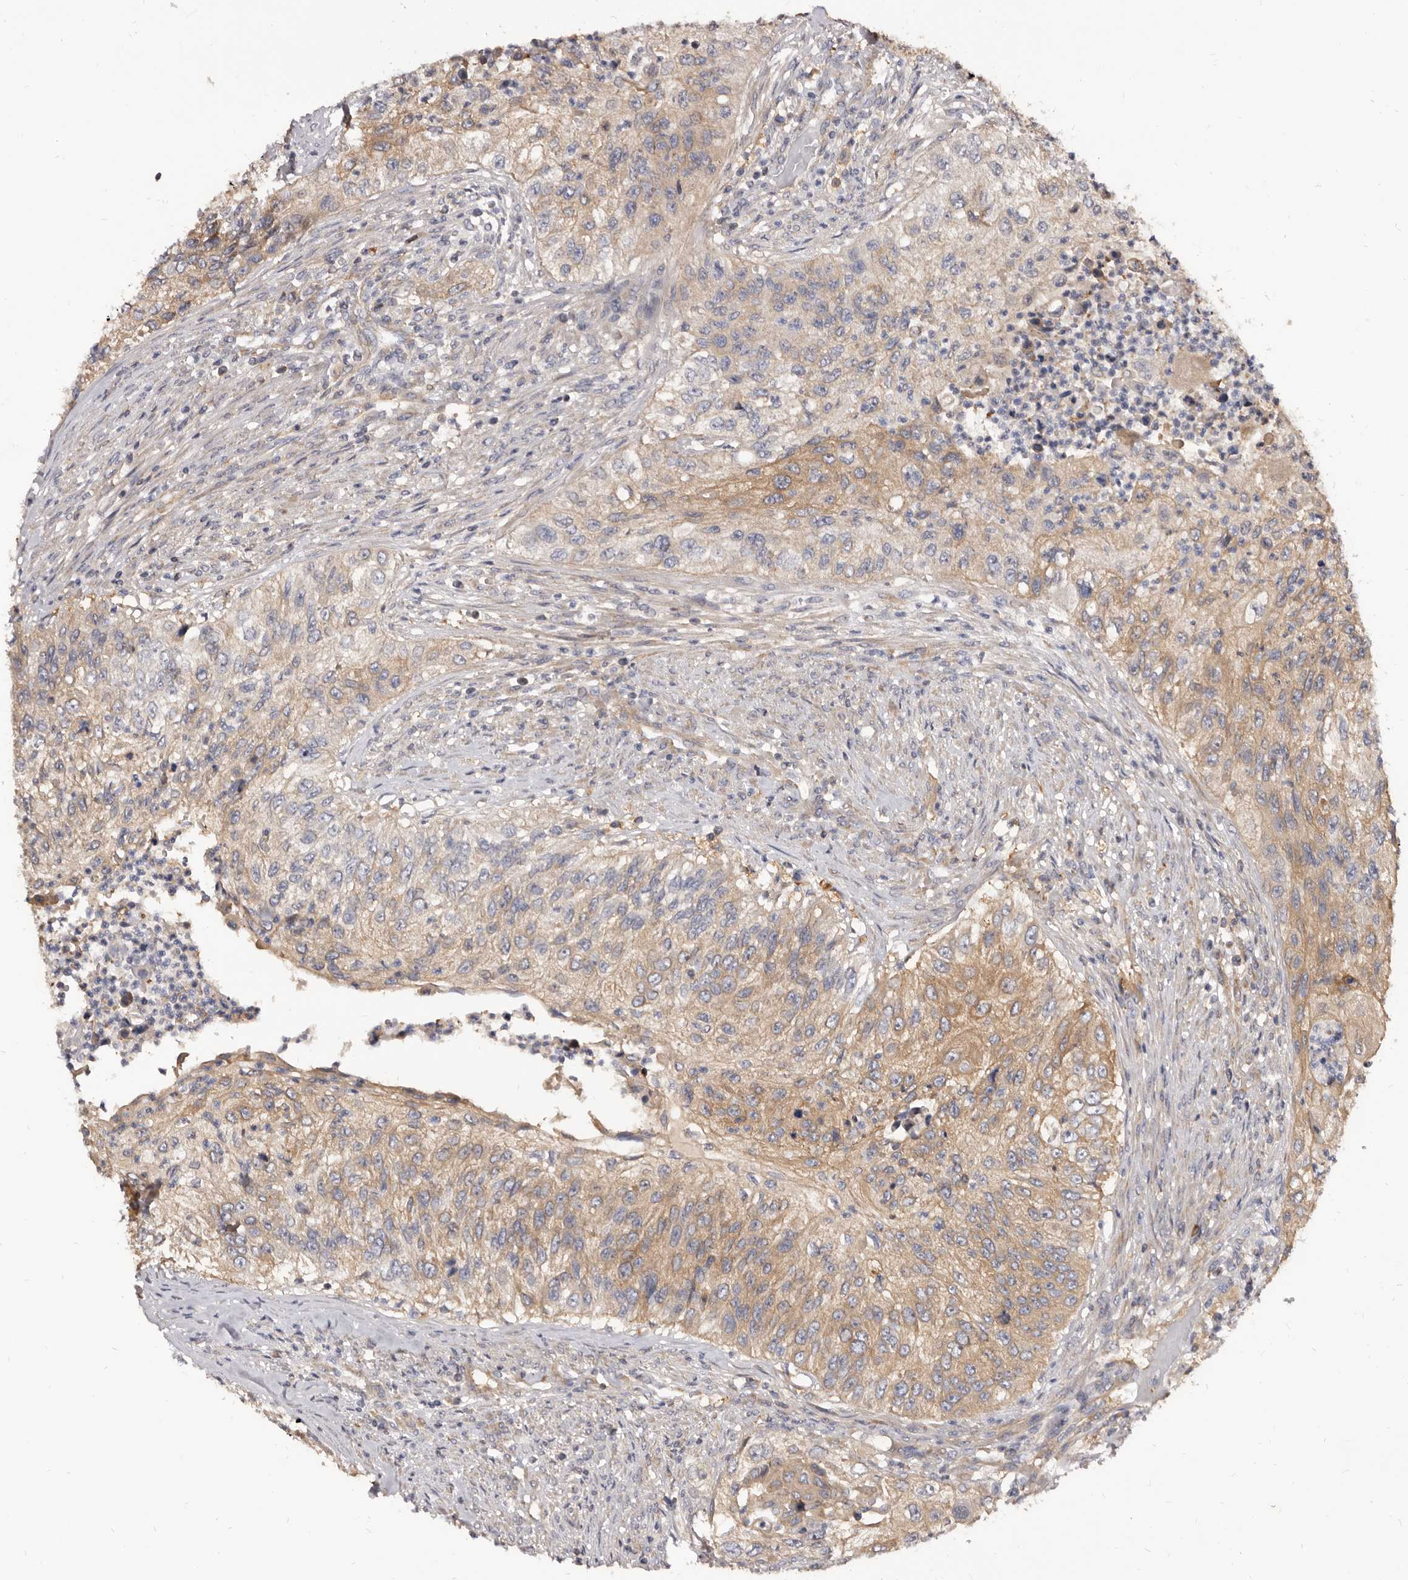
{"staining": {"intensity": "weak", "quantity": ">75%", "location": "cytoplasmic/membranous"}, "tissue": "urothelial cancer", "cell_type": "Tumor cells", "image_type": "cancer", "snomed": [{"axis": "morphology", "description": "Urothelial carcinoma, High grade"}, {"axis": "topography", "description": "Urinary bladder"}], "caption": "Immunohistochemical staining of human urothelial cancer shows low levels of weak cytoplasmic/membranous protein positivity in approximately >75% of tumor cells.", "gene": "ADAMTS20", "patient": {"sex": "female", "age": 60}}